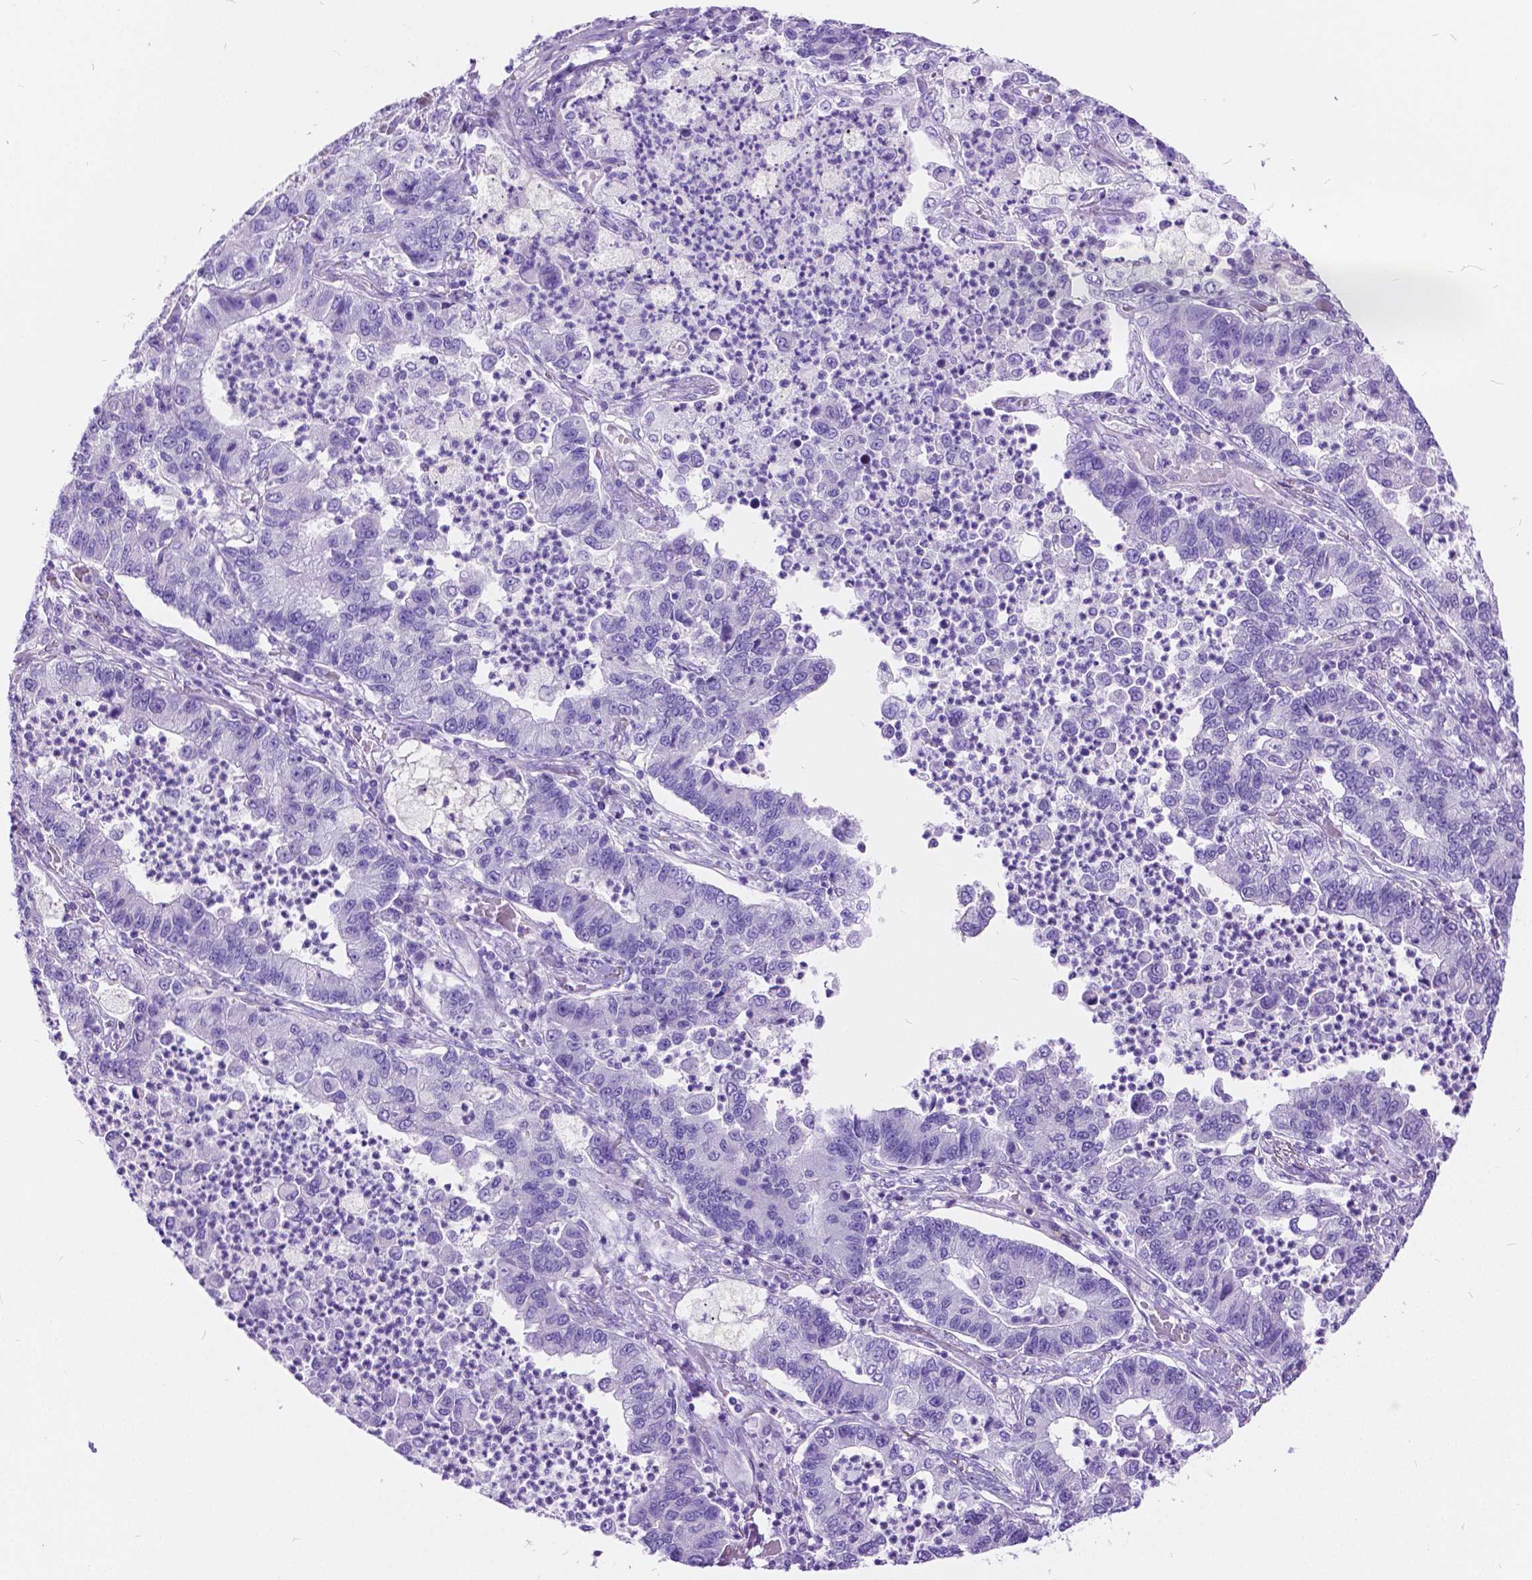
{"staining": {"intensity": "negative", "quantity": "none", "location": "none"}, "tissue": "lung cancer", "cell_type": "Tumor cells", "image_type": "cancer", "snomed": [{"axis": "morphology", "description": "Adenocarcinoma, NOS"}, {"axis": "topography", "description": "Lung"}], "caption": "This is an IHC photomicrograph of human lung cancer. There is no expression in tumor cells.", "gene": "CHRM1", "patient": {"sex": "female", "age": 57}}